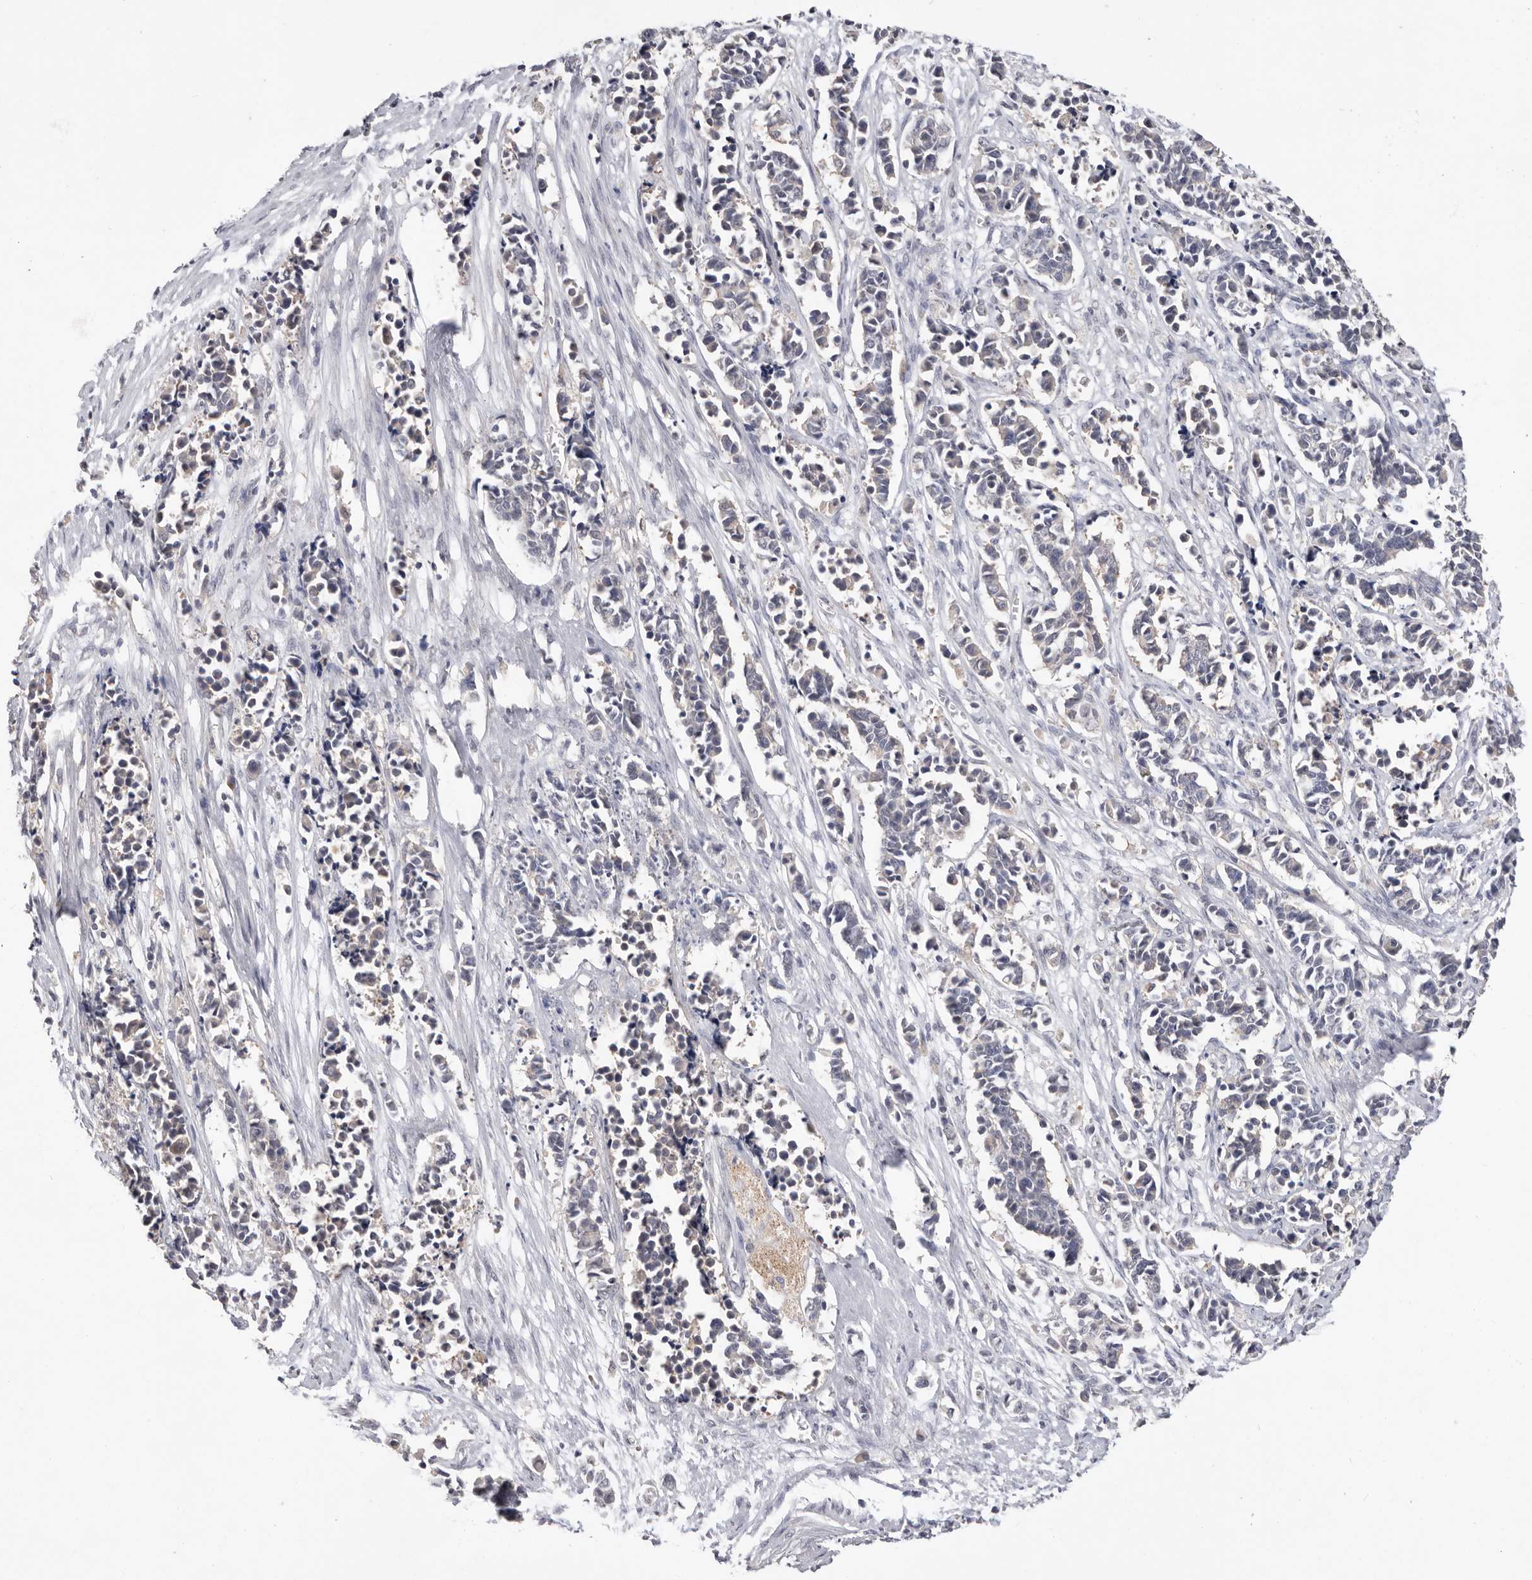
{"staining": {"intensity": "negative", "quantity": "none", "location": "none"}, "tissue": "cervical cancer", "cell_type": "Tumor cells", "image_type": "cancer", "snomed": [{"axis": "morphology", "description": "Normal tissue, NOS"}, {"axis": "morphology", "description": "Squamous cell carcinoma, NOS"}, {"axis": "topography", "description": "Cervix"}], "caption": "Immunohistochemistry (IHC) photomicrograph of human squamous cell carcinoma (cervical) stained for a protein (brown), which shows no expression in tumor cells.", "gene": "DOP1A", "patient": {"sex": "female", "age": 35}}